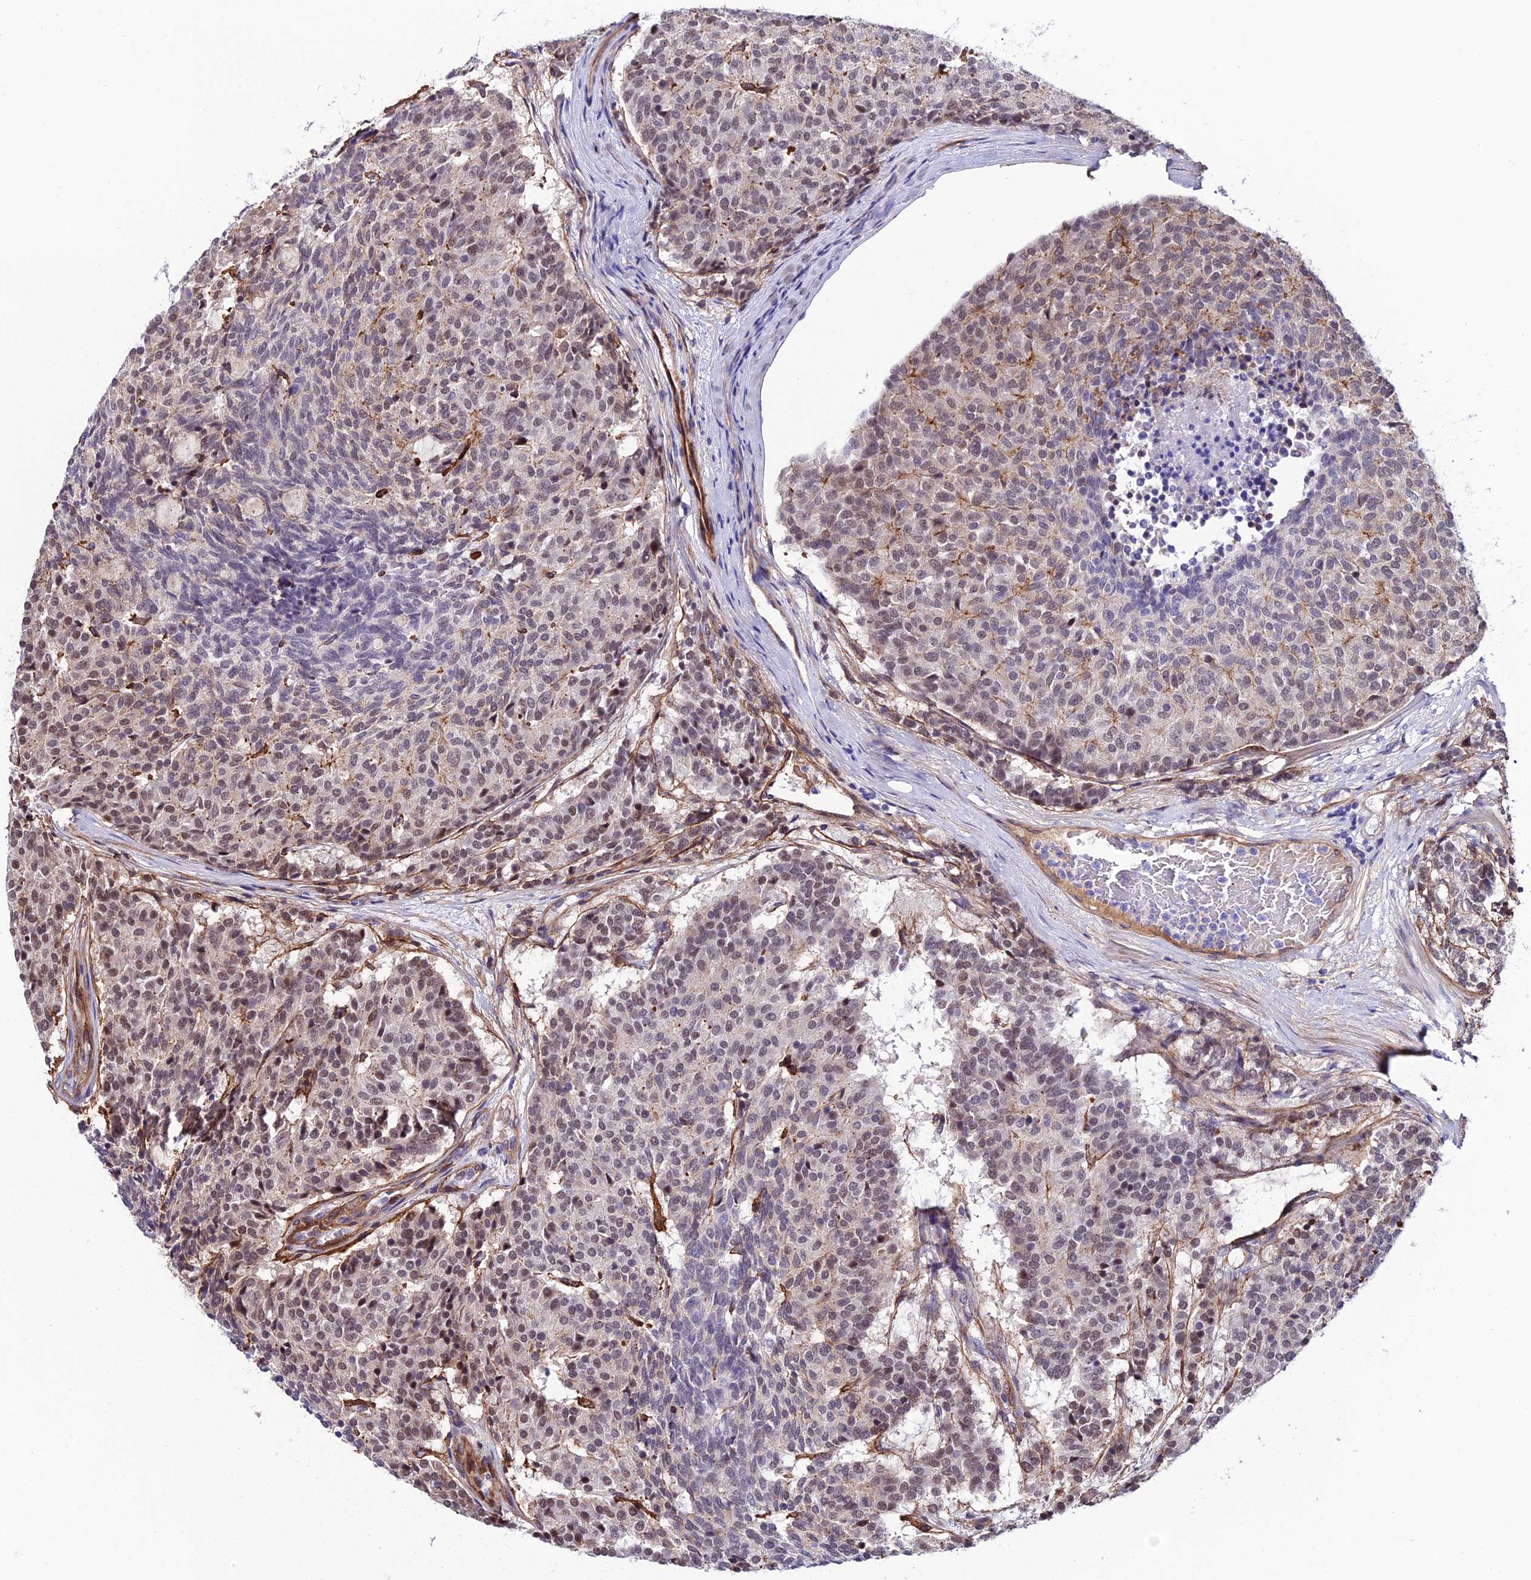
{"staining": {"intensity": "moderate", "quantity": "25%-75%", "location": "nuclear"}, "tissue": "carcinoid", "cell_type": "Tumor cells", "image_type": "cancer", "snomed": [{"axis": "morphology", "description": "Carcinoid, malignant, NOS"}, {"axis": "topography", "description": "Pancreas"}], "caption": "Immunohistochemical staining of carcinoid (malignant) exhibits medium levels of moderate nuclear expression in about 25%-75% of tumor cells.", "gene": "SYT15", "patient": {"sex": "female", "age": 54}}